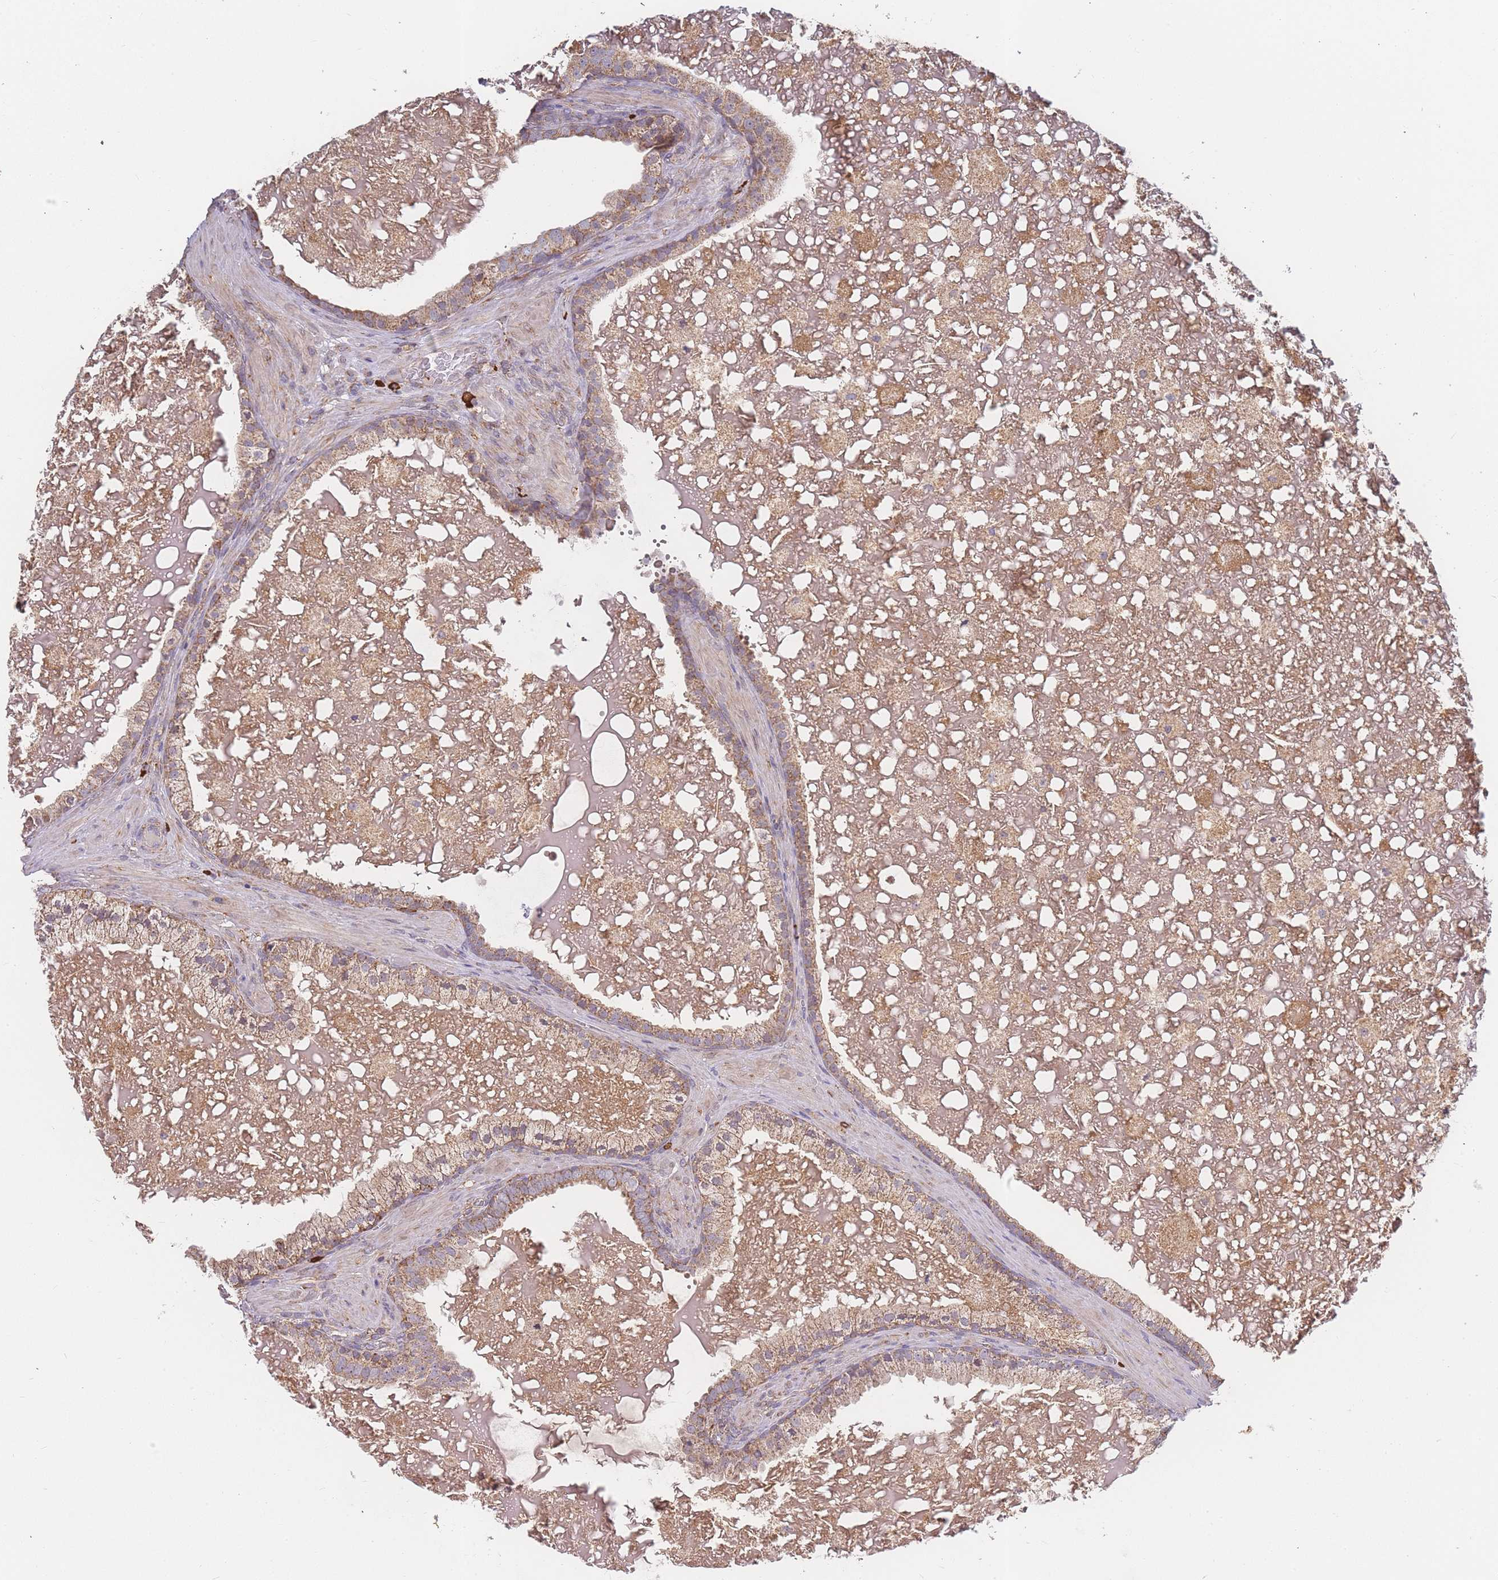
{"staining": {"intensity": "moderate", "quantity": ">75%", "location": "cytoplasmic/membranous"}, "tissue": "prostate cancer", "cell_type": "Tumor cells", "image_type": "cancer", "snomed": [{"axis": "morphology", "description": "Adenocarcinoma, High grade"}, {"axis": "topography", "description": "Prostate"}], "caption": "IHC photomicrograph of neoplastic tissue: high-grade adenocarcinoma (prostate) stained using immunohistochemistry exhibits medium levels of moderate protein expression localized specifically in the cytoplasmic/membranous of tumor cells, appearing as a cytoplasmic/membranous brown color.", "gene": "ADCY9", "patient": {"sex": "male", "age": 55}}